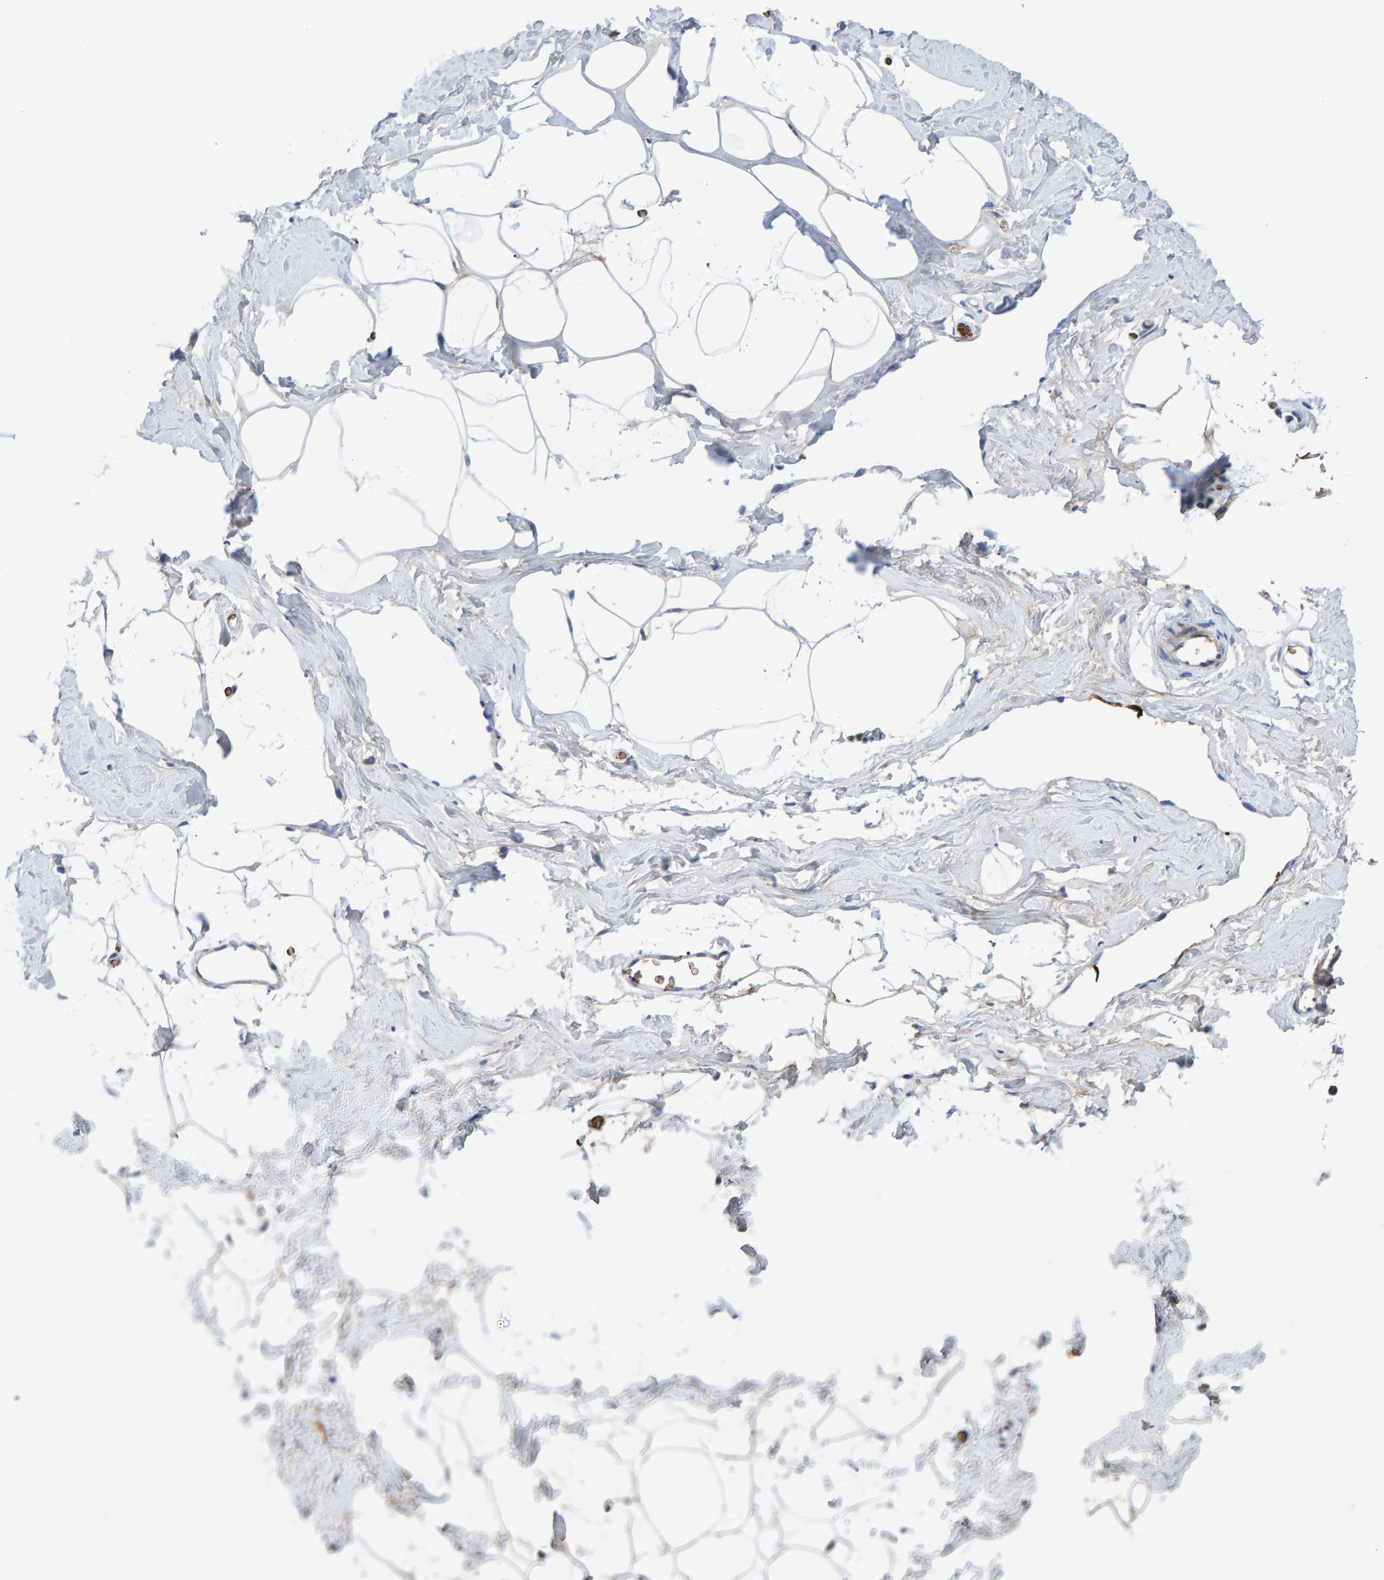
{"staining": {"intensity": "negative", "quantity": "none", "location": "none"}, "tissue": "adipose tissue", "cell_type": "Adipocytes", "image_type": "normal", "snomed": [{"axis": "morphology", "description": "Normal tissue, NOS"}, {"axis": "morphology", "description": "Fibrosis, NOS"}, {"axis": "topography", "description": "Breast"}, {"axis": "topography", "description": "Adipose tissue"}], "caption": "Adipocytes show no significant protein positivity in benign adipose tissue. Nuclei are stained in blue.", "gene": "VPS9D1", "patient": {"sex": "female", "age": 39}}